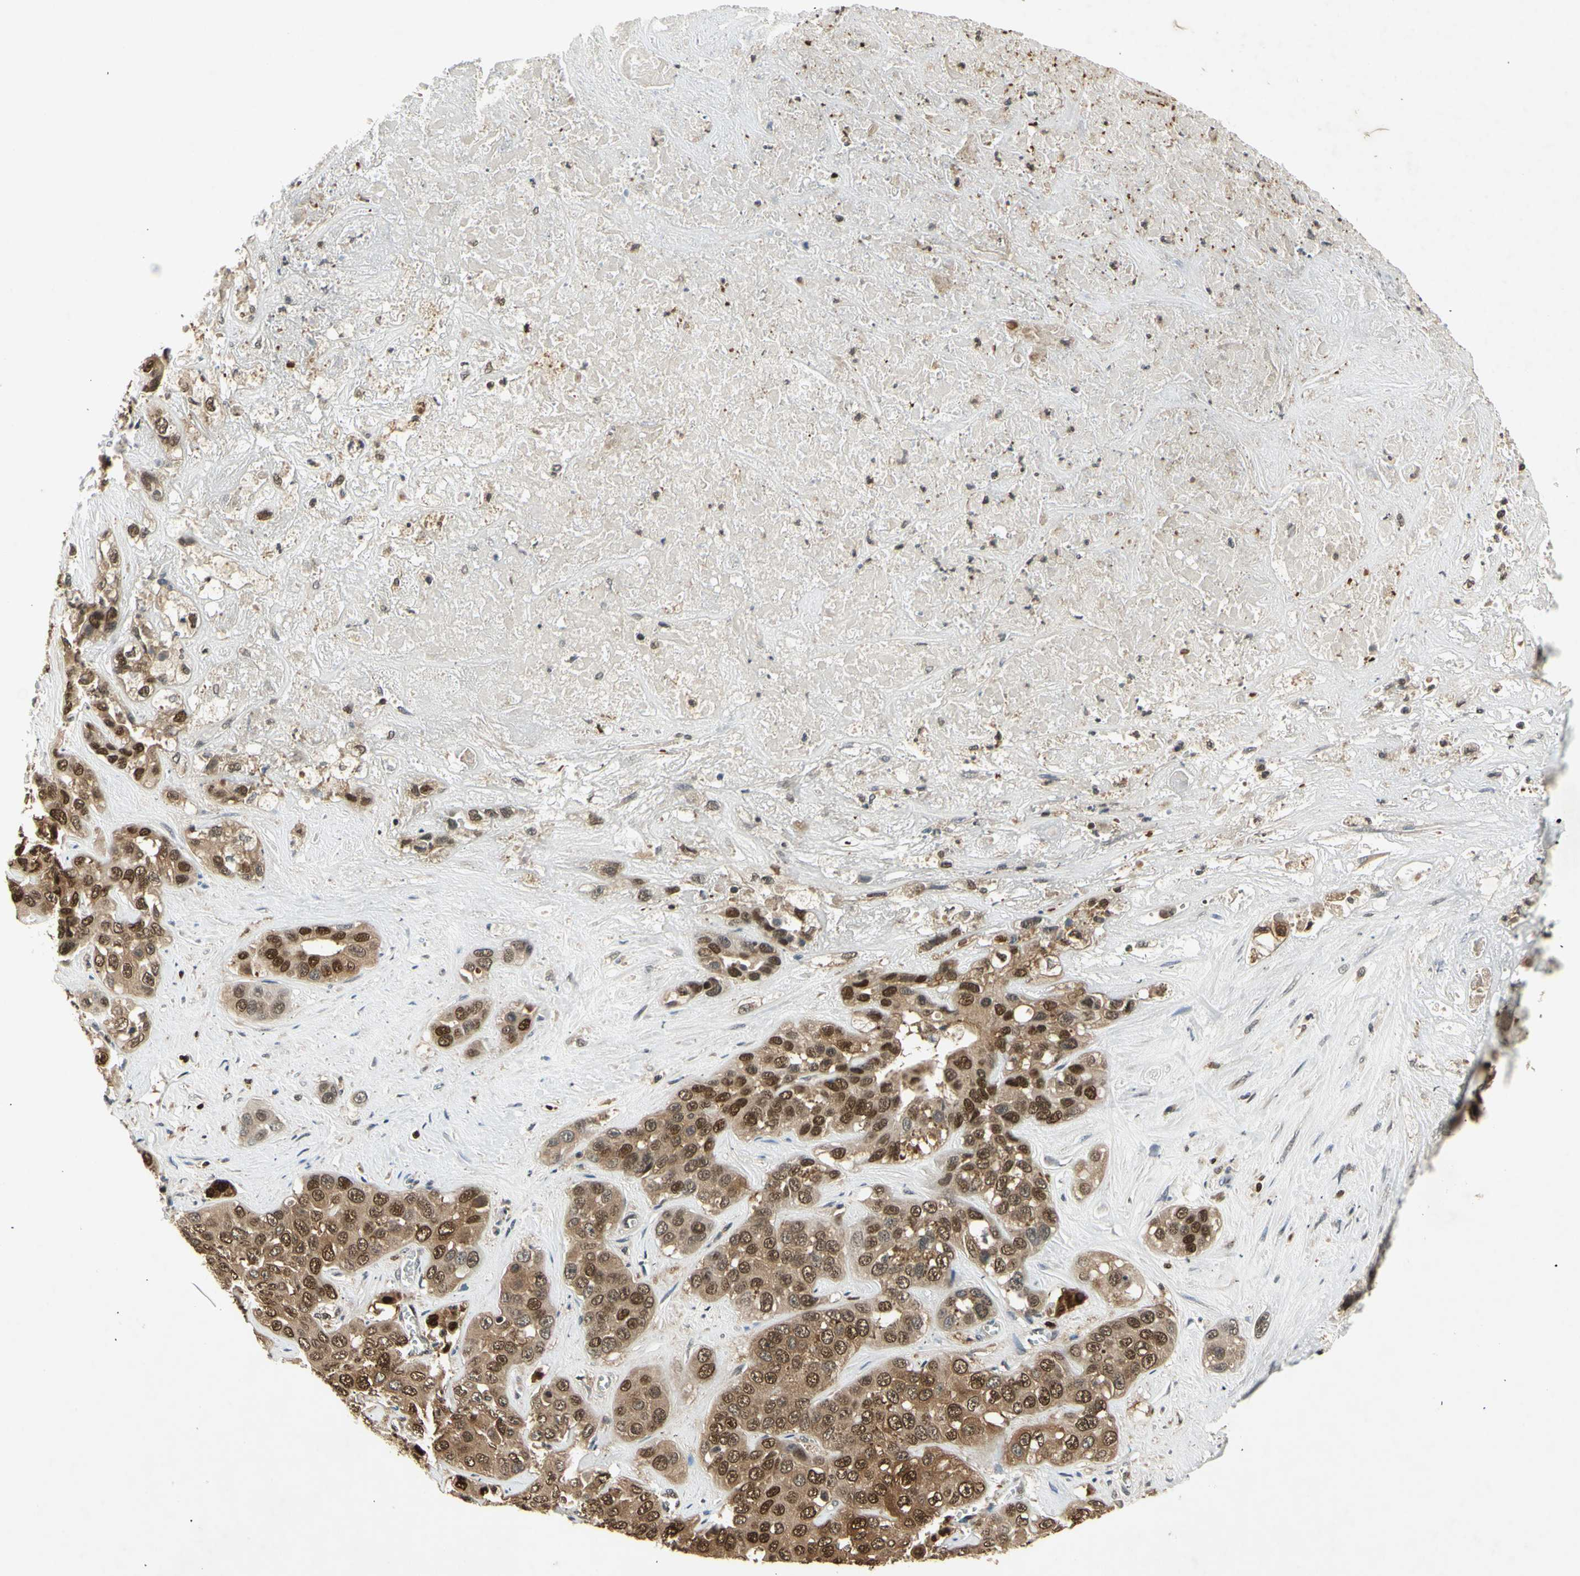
{"staining": {"intensity": "moderate", "quantity": ">75%", "location": "cytoplasmic/membranous"}, "tissue": "liver cancer", "cell_type": "Tumor cells", "image_type": "cancer", "snomed": [{"axis": "morphology", "description": "Cholangiocarcinoma"}, {"axis": "topography", "description": "Liver"}], "caption": "Liver cancer (cholangiocarcinoma) tissue shows moderate cytoplasmic/membranous positivity in approximately >75% of tumor cells, visualized by immunohistochemistry. (DAB IHC, brown staining for protein, blue staining for nuclei).", "gene": "GSR", "patient": {"sex": "female", "age": 52}}